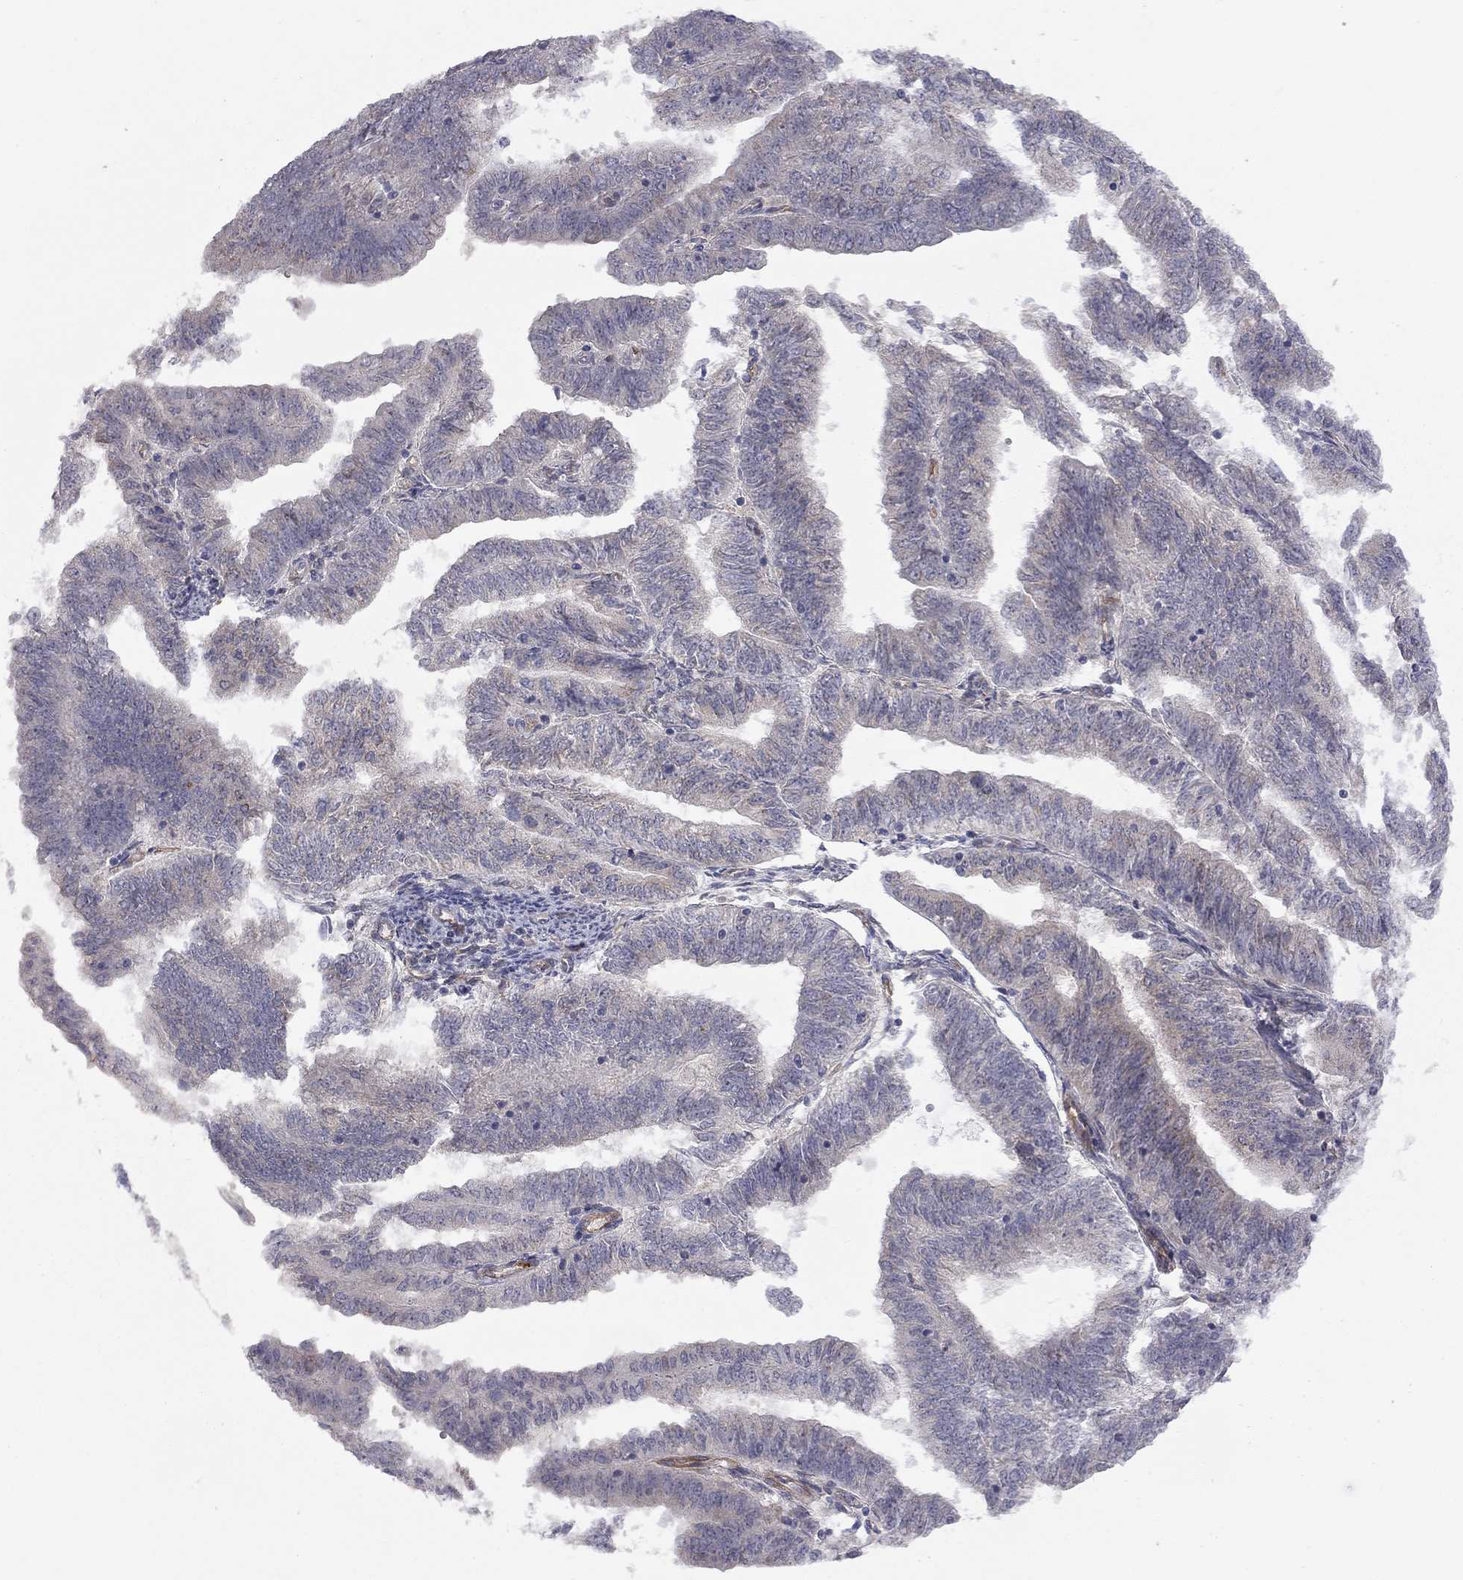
{"staining": {"intensity": "negative", "quantity": "none", "location": "none"}, "tissue": "endometrial cancer", "cell_type": "Tumor cells", "image_type": "cancer", "snomed": [{"axis": "morphology", "description": "Adenocarcinoma, NOS"}, {"axis": "topography", "description": "Endometrium"}], "caption": "Protein analysis of endometrial cancer demonstrates no significant positivity in tumor cells.", "gene": "EXOC3L2", "patient": {"sex": "female", "age": 82}}